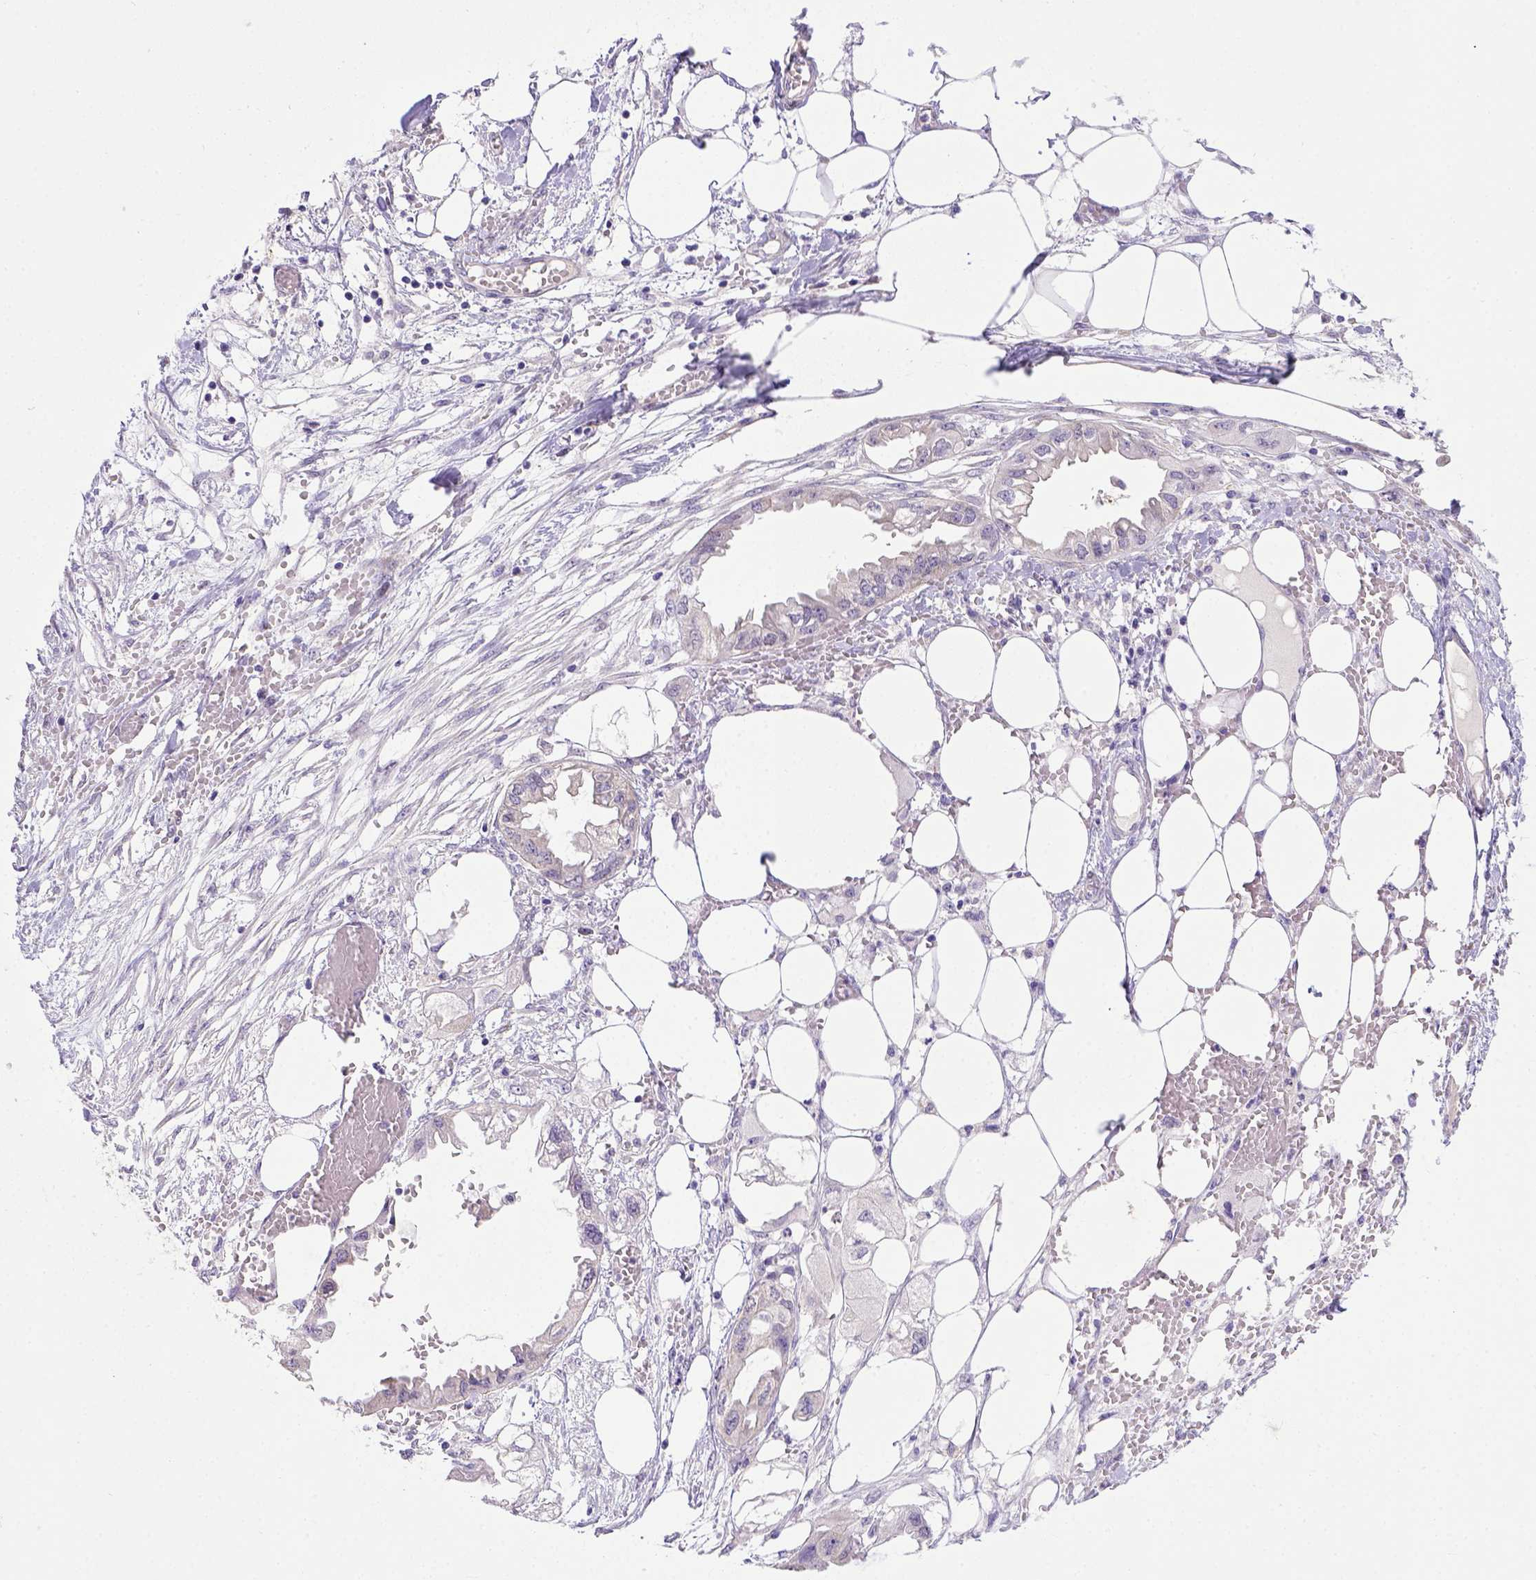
{"staining": {"intensity": "negative", "quantity": "none", "location": "none"}, "tissue": "endometrial cancer", "cell_type": "Tumor cells", "image_type": "cancer", "snomed": [{"axis": "morphology", "description": "Adenocarcinoma, NOS"}, {"axis": "morphology", "description": "Adenocarcinoma, metastatic, NOS"}, {"axis": "topography", "description": "Adipose tissue"}, {"axis": "topography", "description": "Endometrium"}], "caption": "Tumor cells are negative for brown protein staining in metastatic adenocarcinoma (endometrial). Nuclei are stained in blue.", "gene": "BTN1A1", "patient": {"sex": "female", "age": 67}}